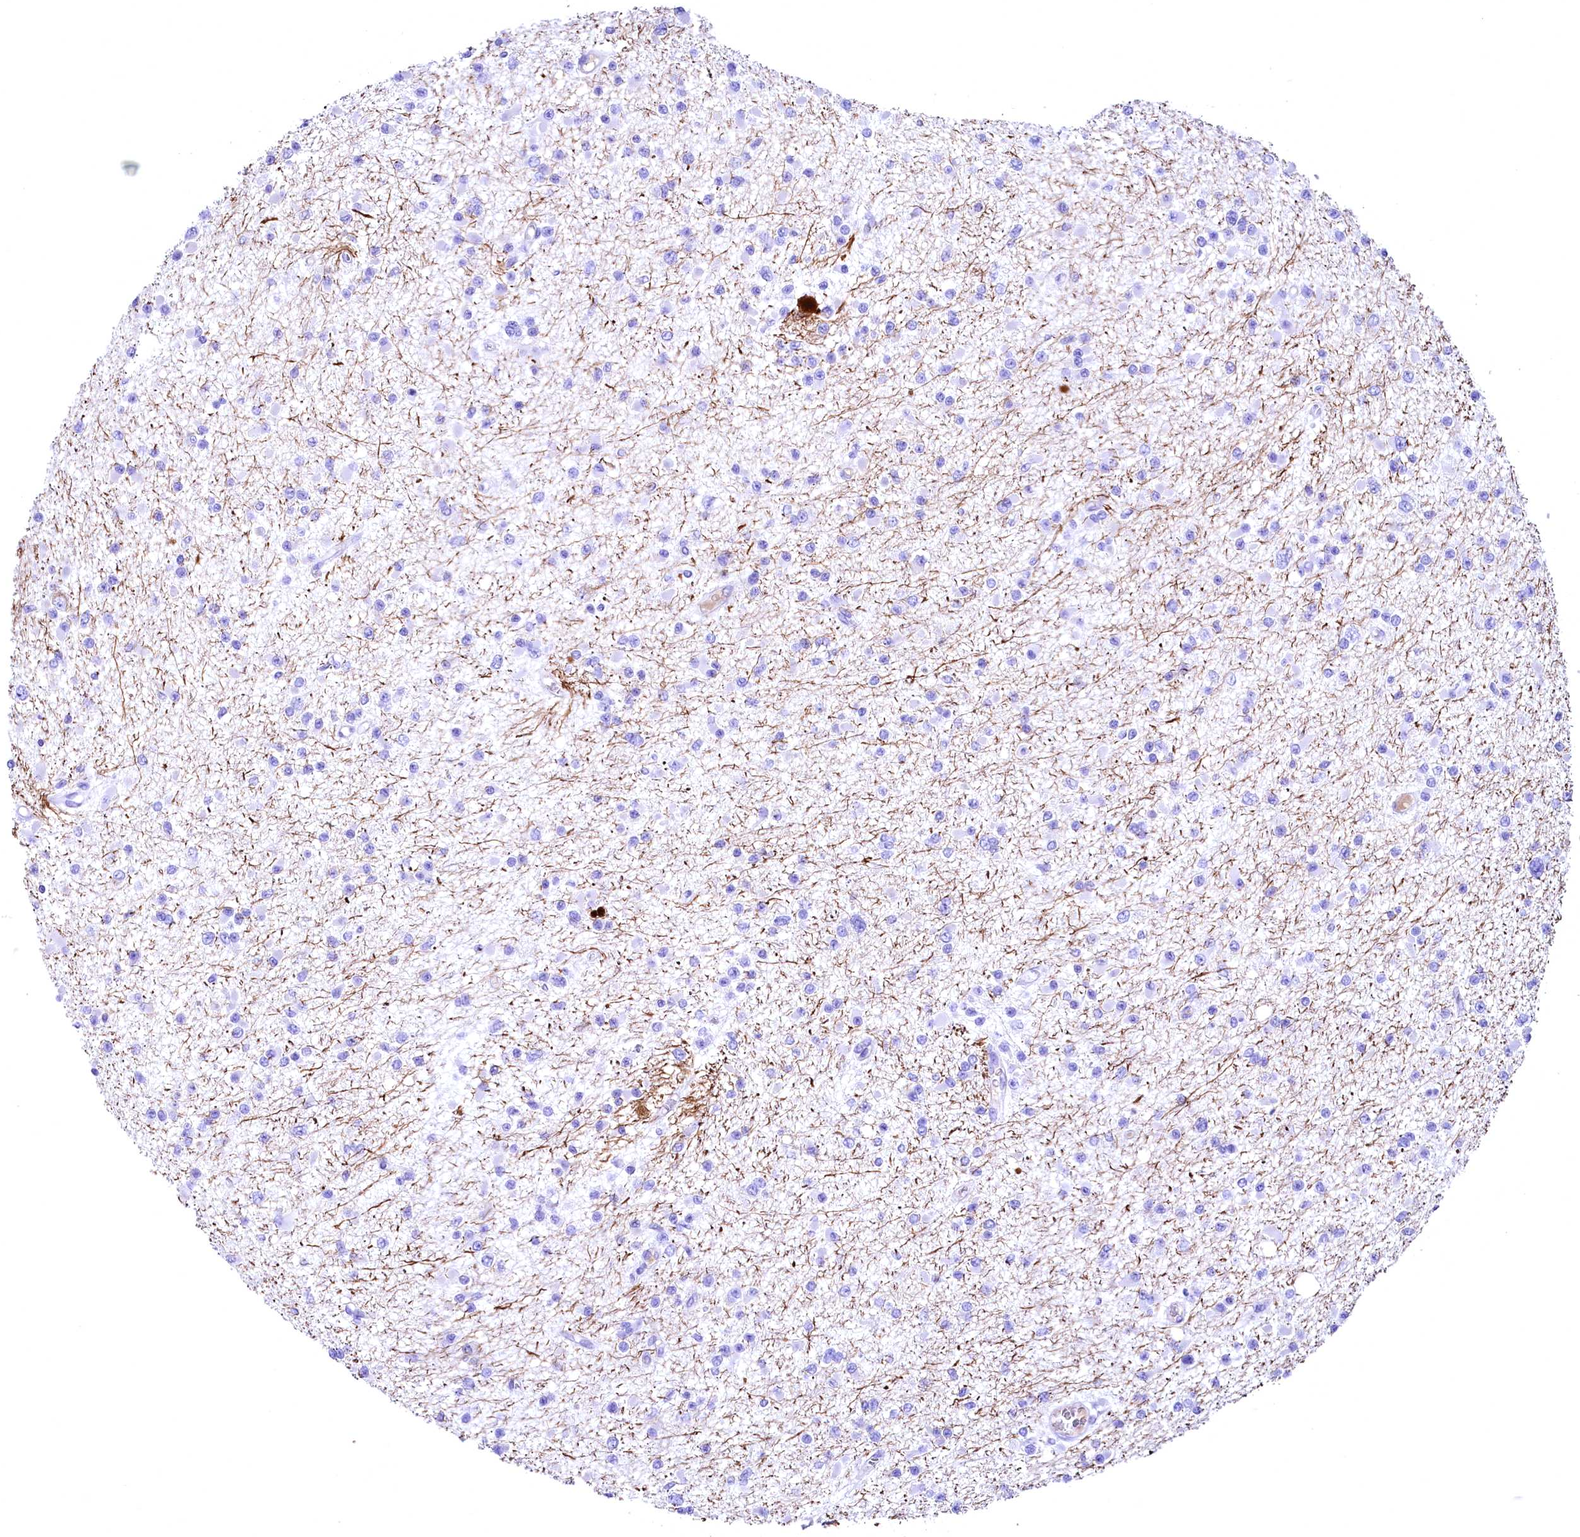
{"staining": {"intensity": "negative", "quantity": "none", "location": "none"}, "tissue": "glioma", "cell_type": "Tumor cells", "image_type": "cancer", "snomed": [{"axis": "morphology", "description": "Glioma, malignant, Low grade"}, {"axis": "topography", "description": "Brain"}], "caption": "DAB immunohistochemical staining of glioma reveals no significant staining in tumor cells. (Brightfield microscopy of DAB immunohistochemistry at high magnification).", "gene": "SKIDA1", "patient": {"sex": "female", "age": 22}}